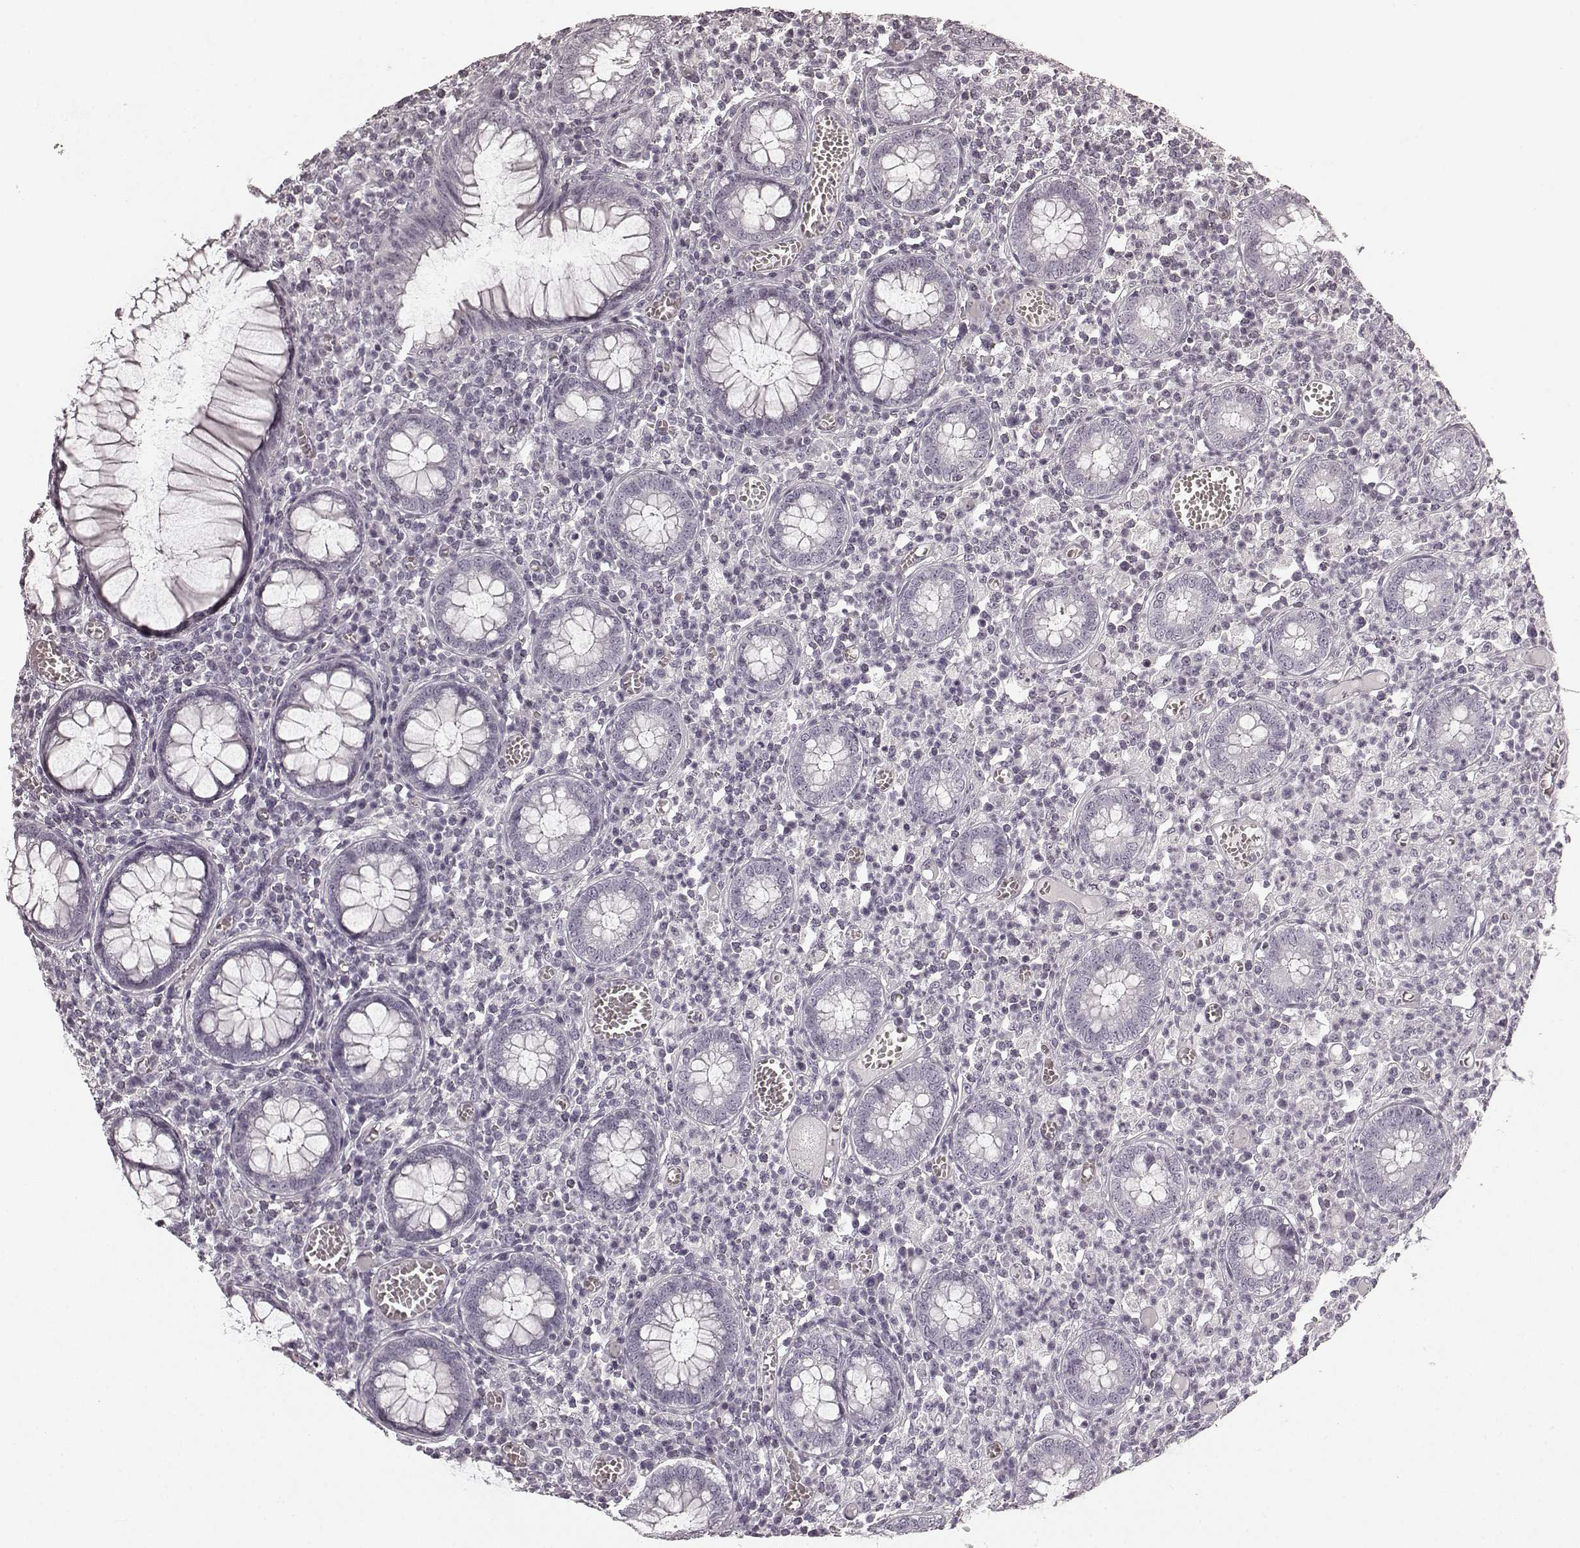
{"staining": {"intensity": "negative", "quantity": "none", "location": "none"}, "tissue": "colorectal cancer", "cell_type": "Tumor cells", "image_type": "cancer", "snomed": [{"axis": "morphology", "description": "Normal tissue, NOS"}, {"axis": "morphology", "description": "Adenocarcinoma, NOS"}, {"axis": "topography", "description": "Colon"}], "caption": "The image displays no significant staining in tumor cells of colorectal cancer.", "gene": "TMPRSS15", "patient": {"sex": "male", "age": 65}}